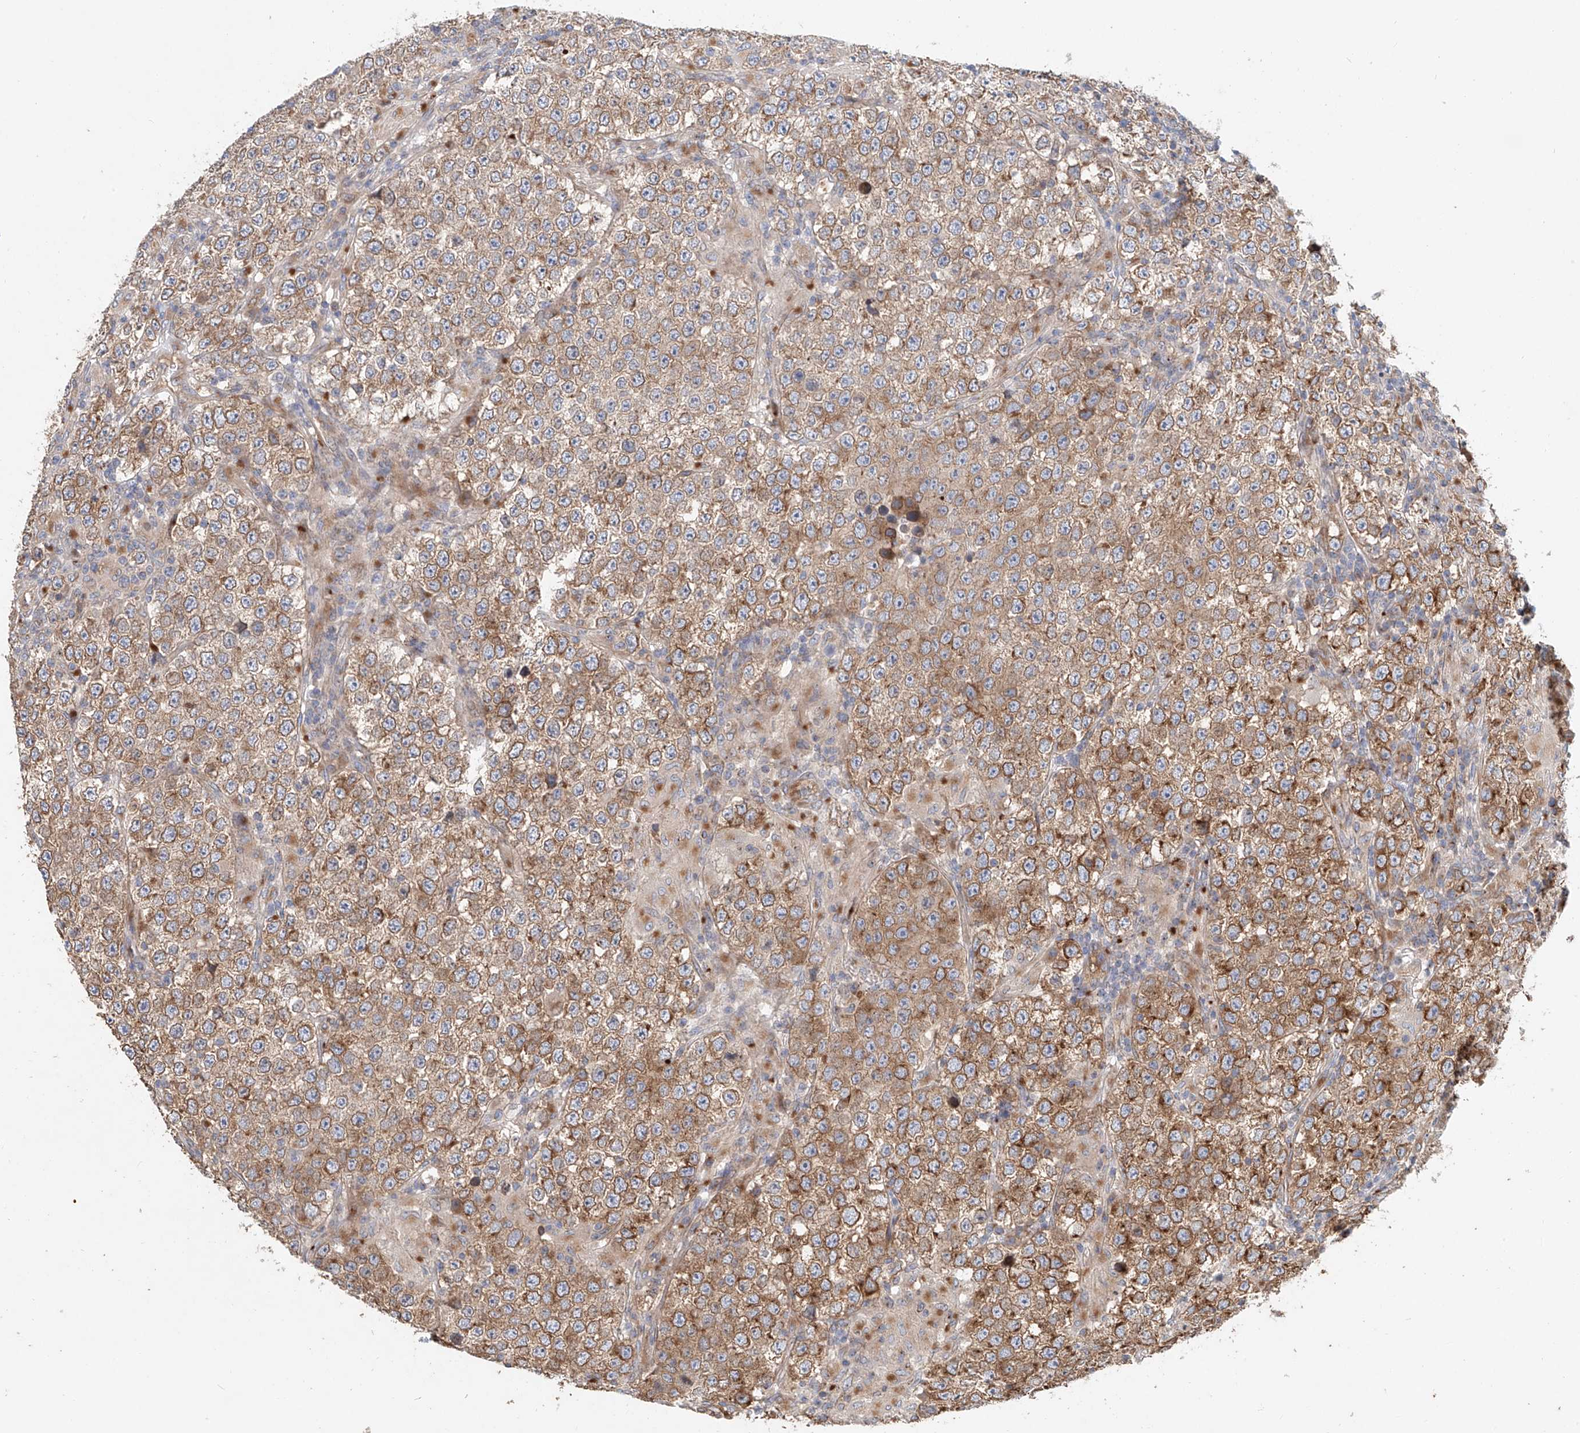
{"staining": {"intensity": "moderate", "quantity": ">75%", "location": "cytoplasmic/membranous"}, "tissue": "testis cancer", "cell_type": "Tumor cells", "image_type": "cancer", "snomed": [{"axis": "morphology", "description": "Normal tissue, NOS"}, {"axis": "morphology", "description": "Urothelial carcinoma, High grade"}, {"axis": "morphology", "description": "Seminoma, NOS"}, {"axis": "morphology", "description": "Carcinoma, Embryonal, NOS"}, {"axis": "topography", "description": "Urinary bladder"}, {"axis": "topography", "description": "Testis"}], "caption": "Immunohistochemistry (IHC) image of testis cancer (high-grade urothelial carcinoma) stained for a protein (brown), which displays medium levels of moderate cytoplasmic/membranous expression in approximately >75% of tumor cells.", "gene": "HGSNAT", "patient": {"sex": "male", "age": 41}}